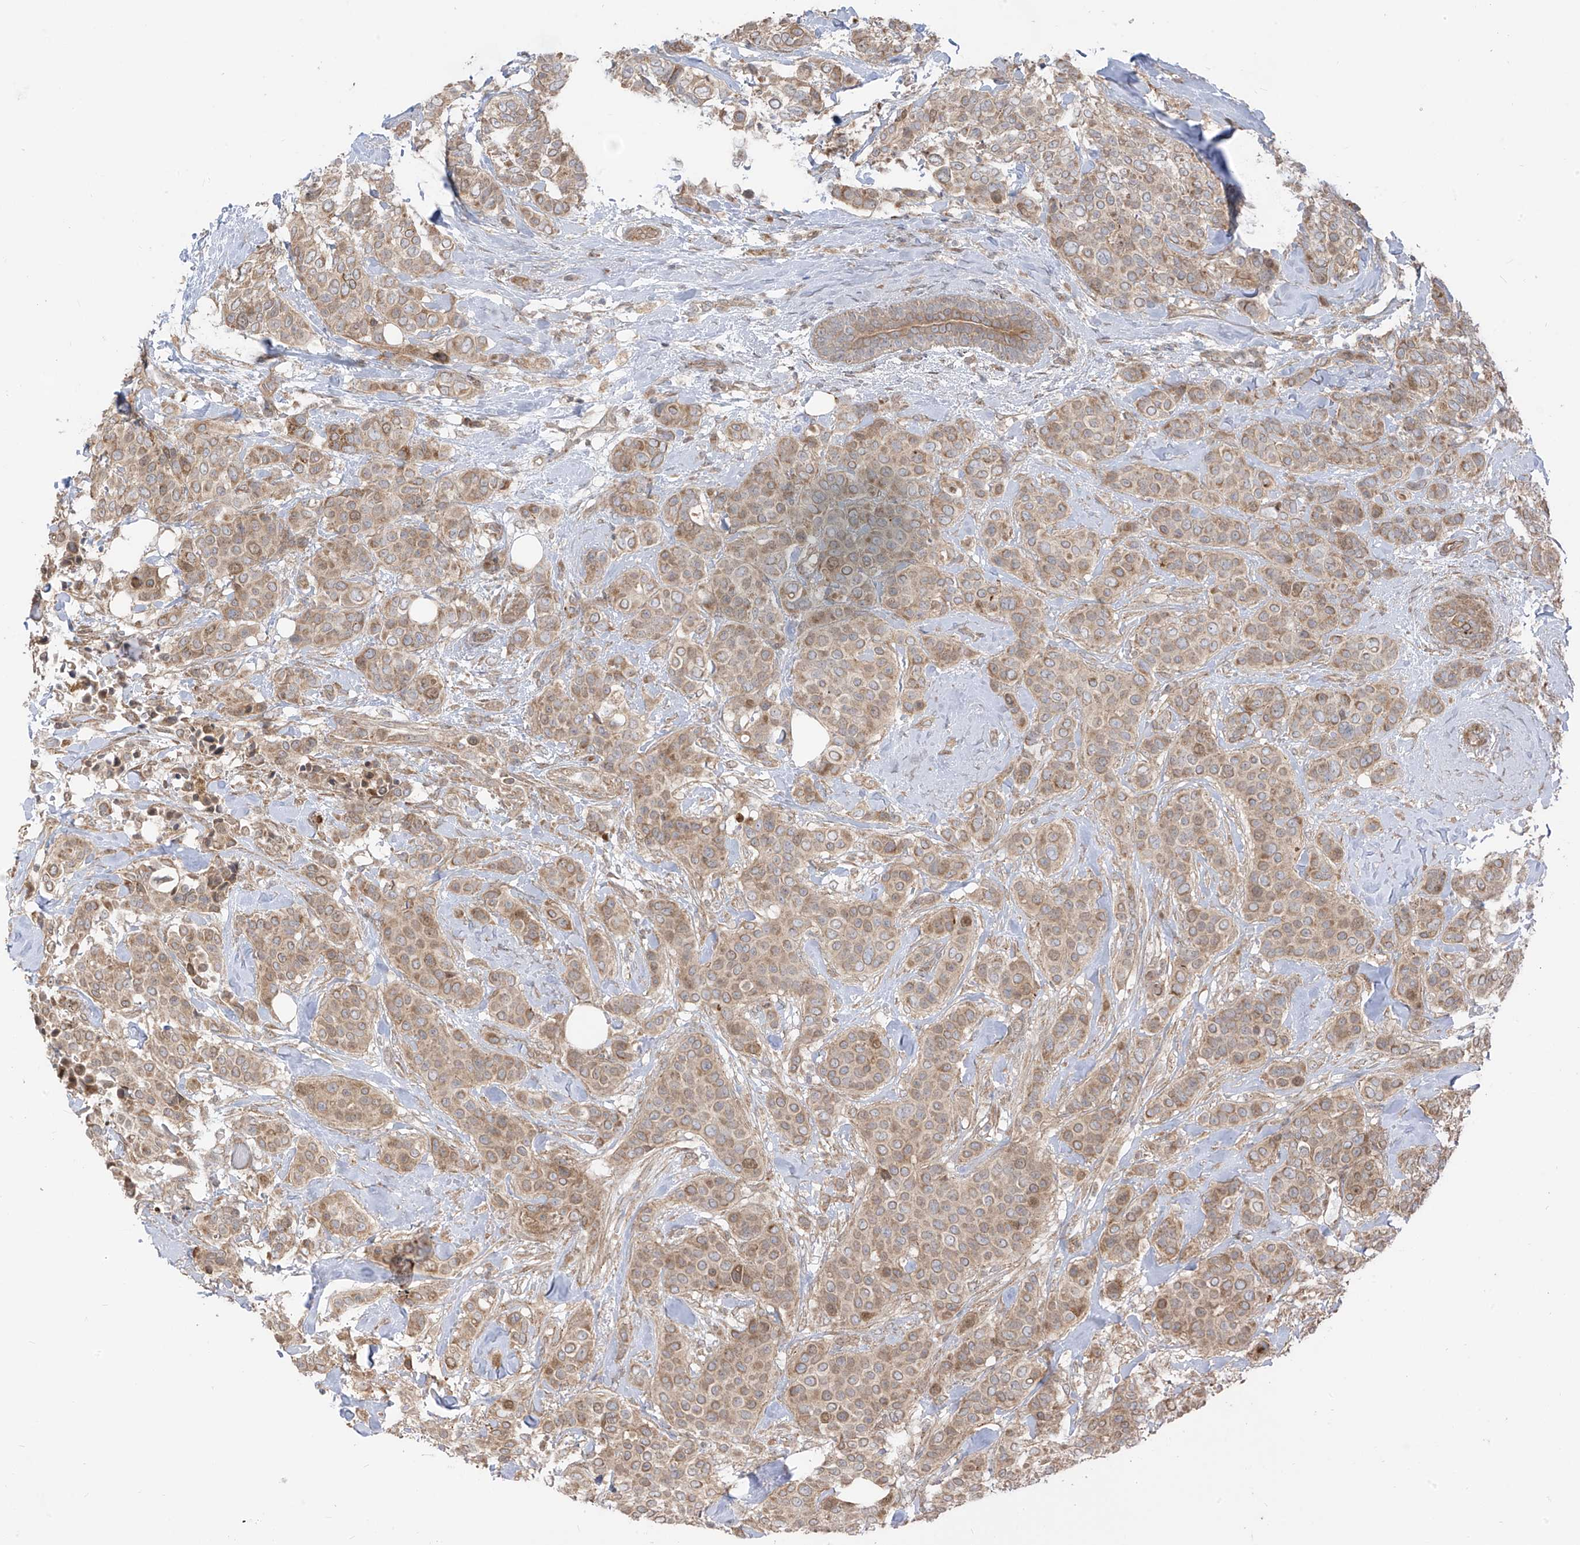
{"staining": {"intensity": "moderate", "quantity": ">75%", "location": "cytoplasmic/membranous"}, "tissue": "breast cancer", "cell_type": "Tumor cells", "image_type": "cancer", "snomed": [{"axis": "morphology", "description": "Lobular carcinoma"}, {"axis": "topography", "description": "Breast"}], "caption": "Tumor cells demonstrate medium levels of moderate cytoplasmic/membranous staining in approximately >75% of cells in human breast lobular carcinoma.", "gene": "PDE11A", "patient": {"sex": "female", "age": 51}}